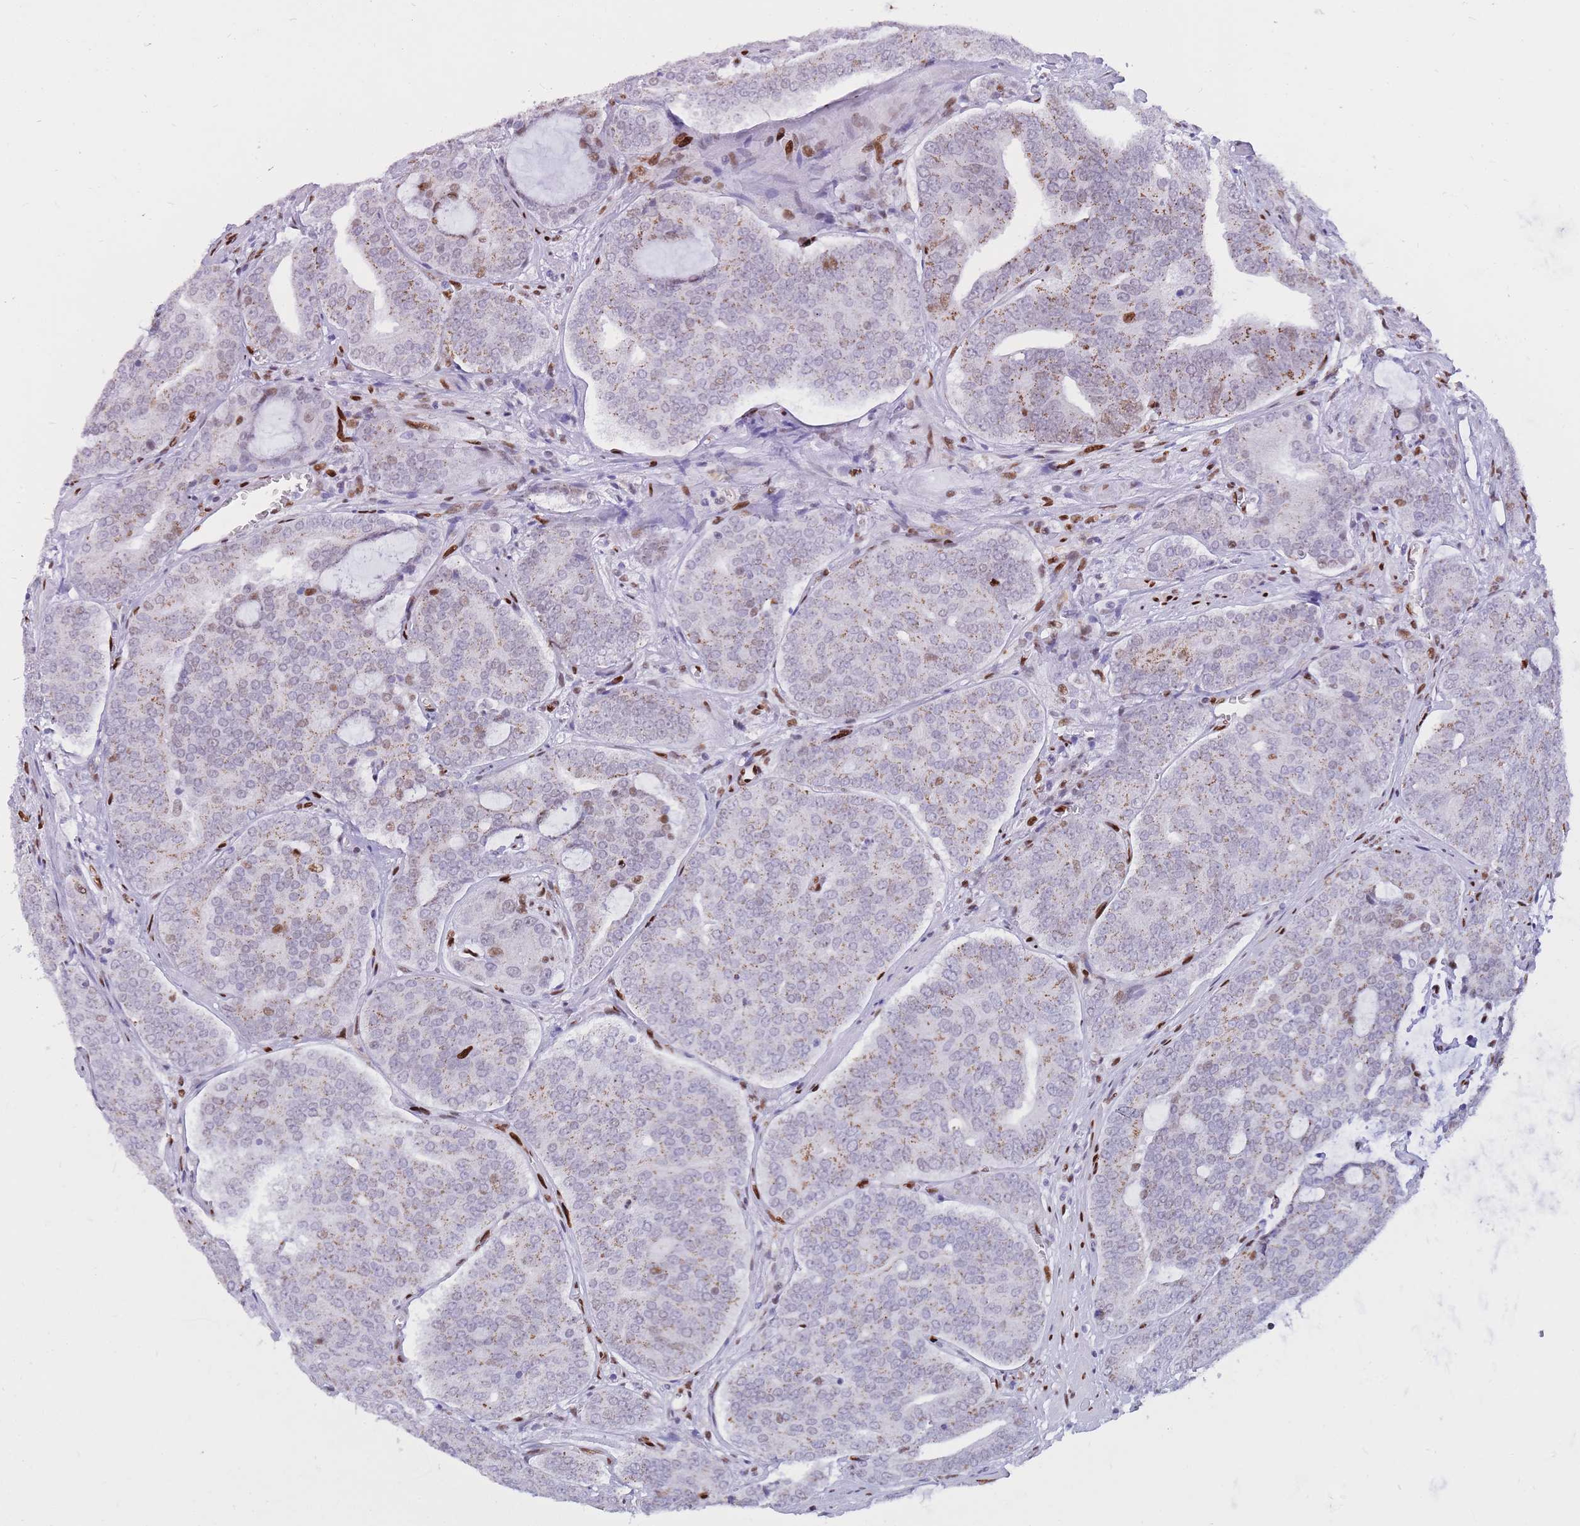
{"staining": {"intensity": "moderate", "quantity": "25%-75%", "location": "cytoplasmic/membranous"}, "tissue": "prostate cancer", "cell_type": "Tumor cells", "image_type": "cancer", "snomed": [{"axis": "morphology", "description": "Adenocarcinoma, High grade"}, {"axis": "topography", "description": "Prostate"}], "caption": "Prostate cancer (adenocarcinoma (high-grade)) was stained to show a protein in brown. There is medium levels of moderate cytoplasmic/membranous positivity in approximately 25%-75% of tumor cells.", "gene": "NASP", "patient": {"sex": "male", "age": 55}}